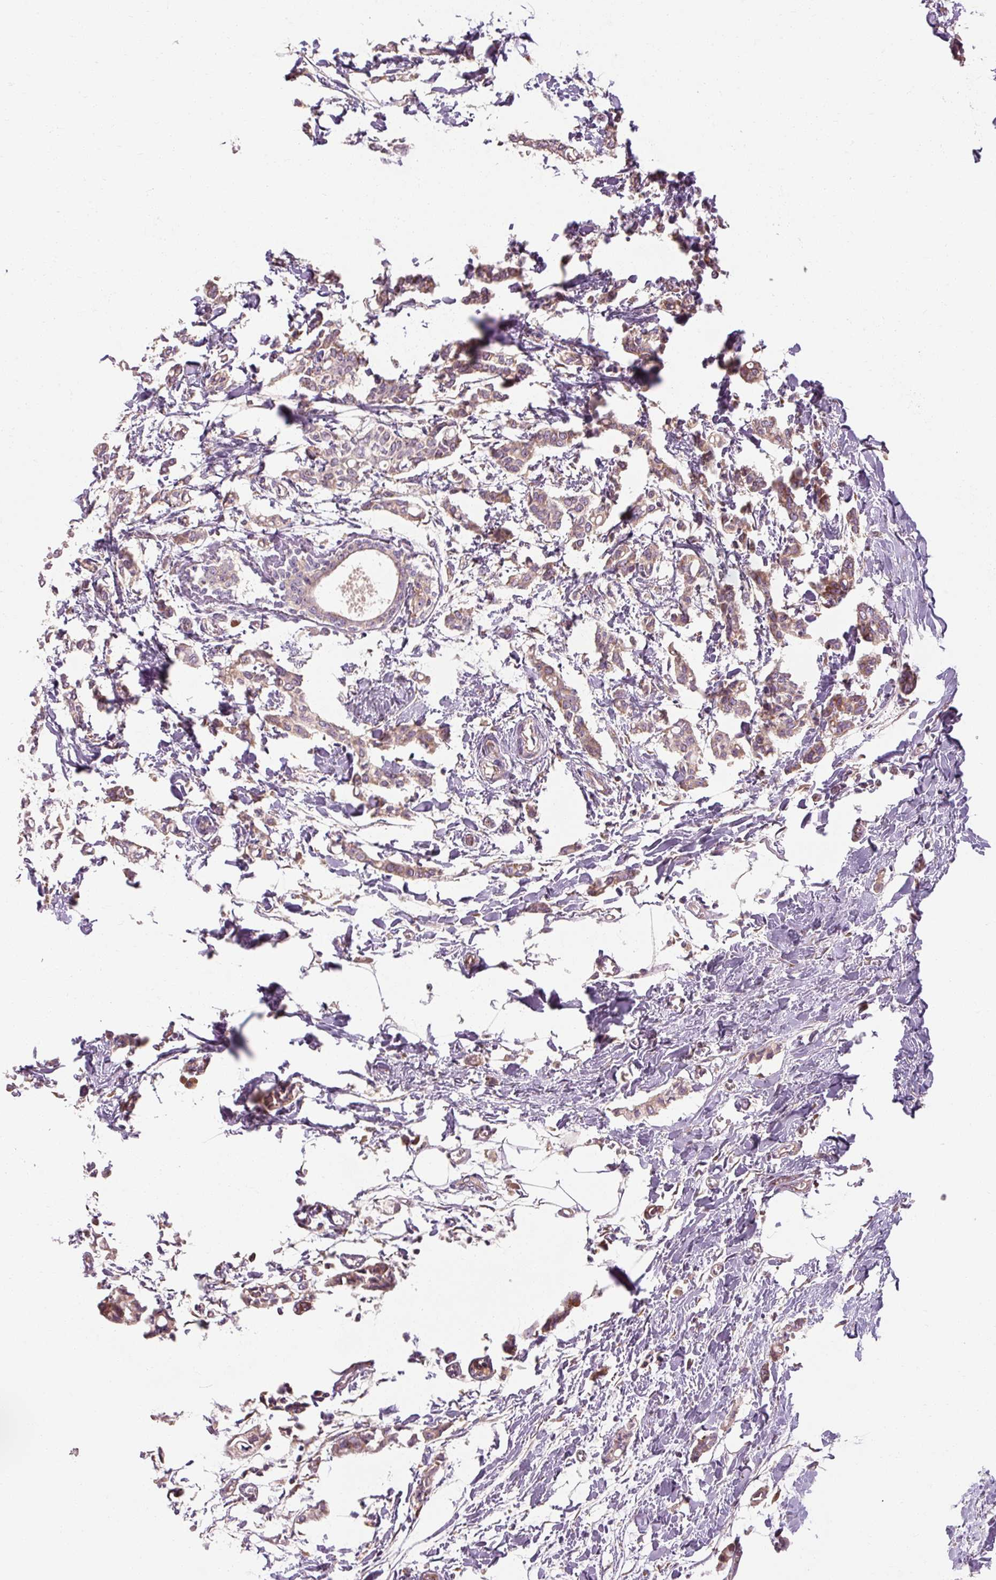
{"staining": {"intensity": "moderate", "quantity": ">75%", "location": "cytoplasmic/membranous"}, "tissue": "breast cancer", "cell_type": "Tumor cells", "image_type": "cancer", "snomed": [{"axis": "morphology", "description": "Duct carcinoma"}, {"axis": "topography", "description": "Breast"}], "caption": "Breast cancer (intraductal carcinoma) was stained to show a protein in brown. There is medium levels of moderate cytoplasmic/membranous staining in about >75% of tumor cells.", "gene": "PRSS48", "patient": {"sex": "female", "age": 41}}